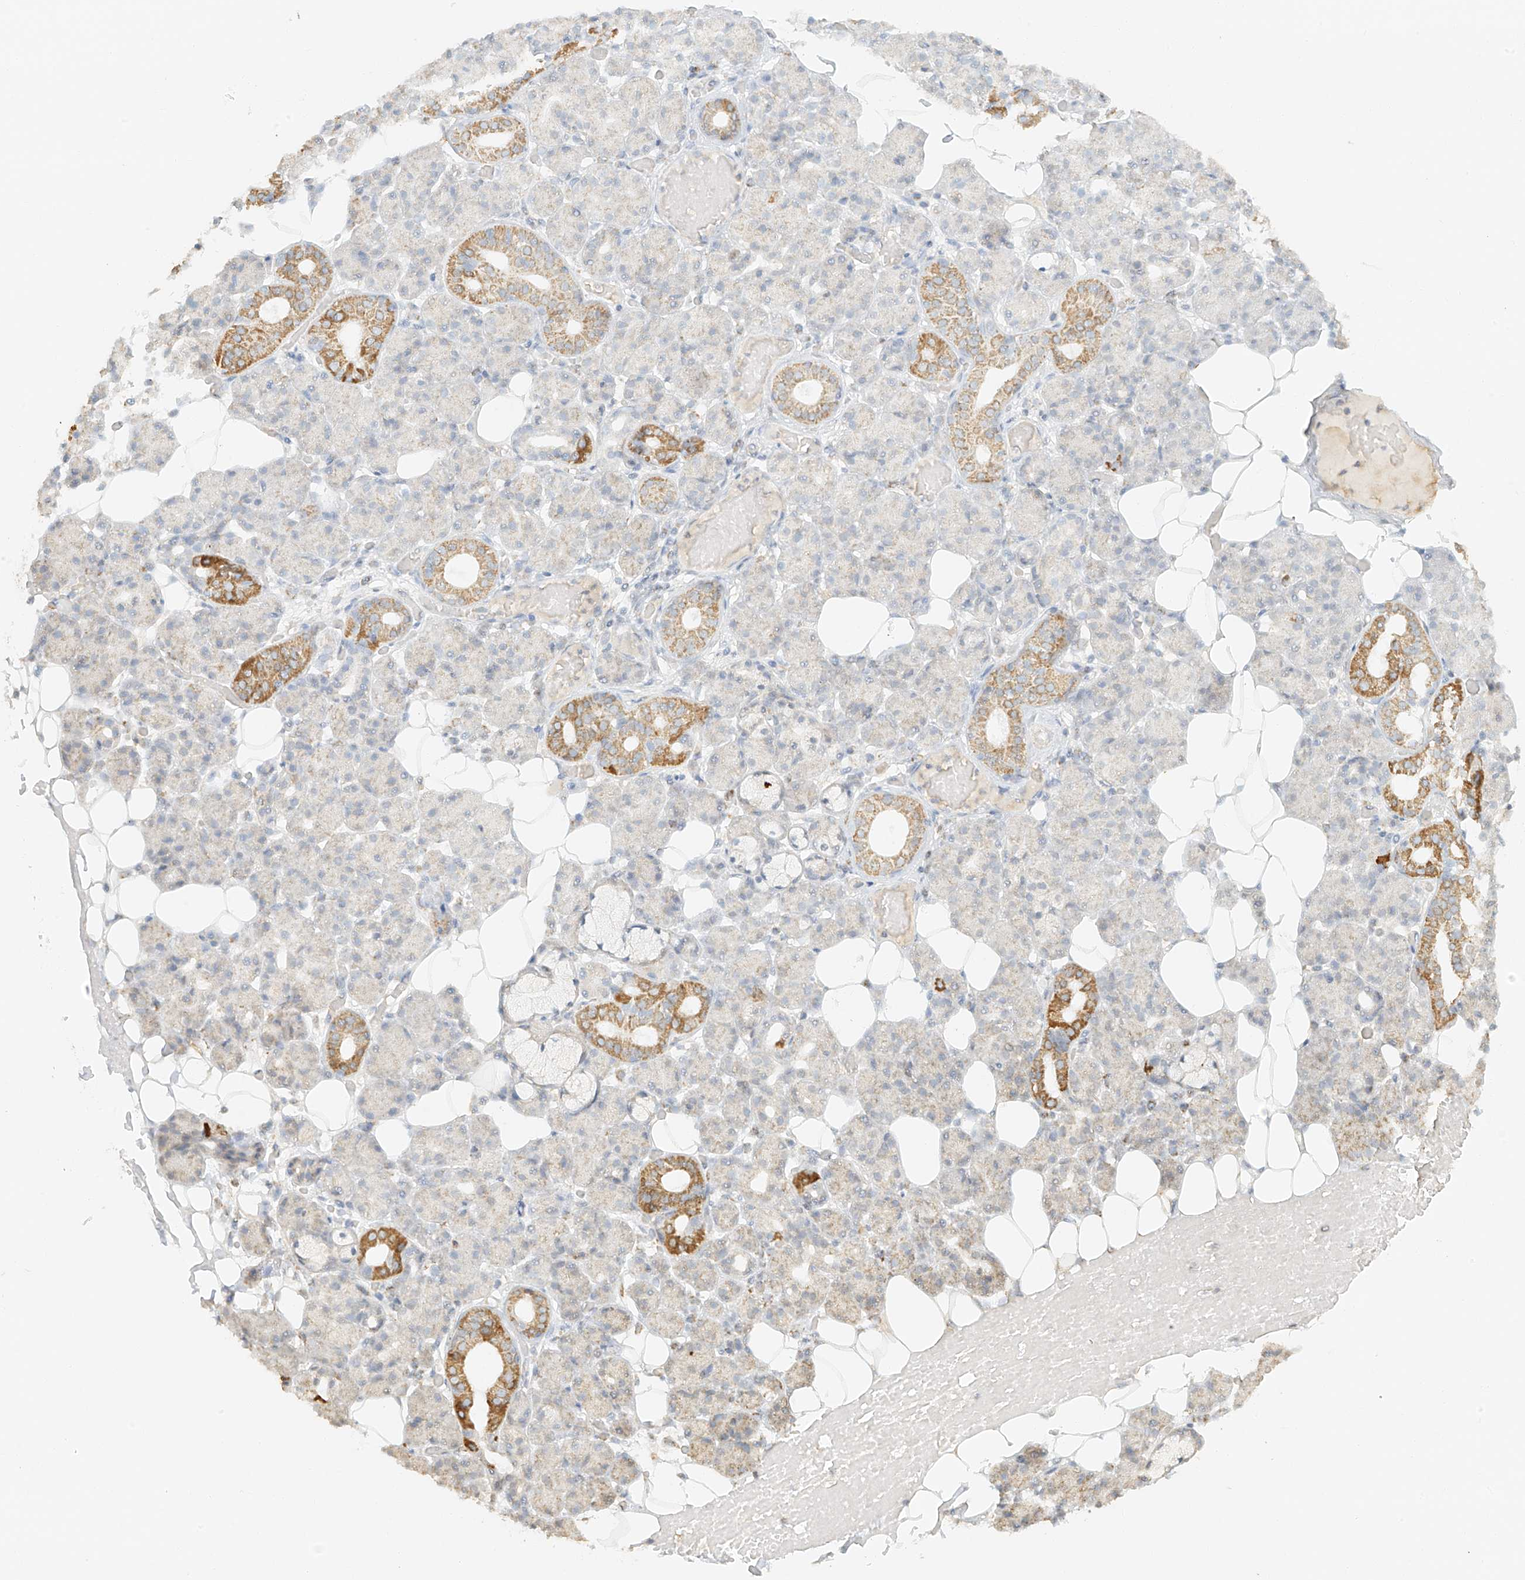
{"staining": {"intensity": "moderate", "quantity": "<25%", "location": "cytoplasmic/membranous"}, "tissue": "salivary gland", "cell_type": "Glandular cells", "image_type": "normal", "snomed": [{"axis": "morphology", "description": "Normal tissue, NOS"}, {"axis": "topography", "description": "Salivary gland"}], "caption": "The photomicrograph demonstrates immunohistochemical staining of normal salivary gland. There is moderate cytoplasmic/membranous positivity is identified in approximately <25% of glandular cells. (DAB (3,3'-diaminobenzidine) = brown stain, brightfield microscopy at high magnification).", "gene": "MIPEP", "patient": {"sex": "male", "age": 63}}